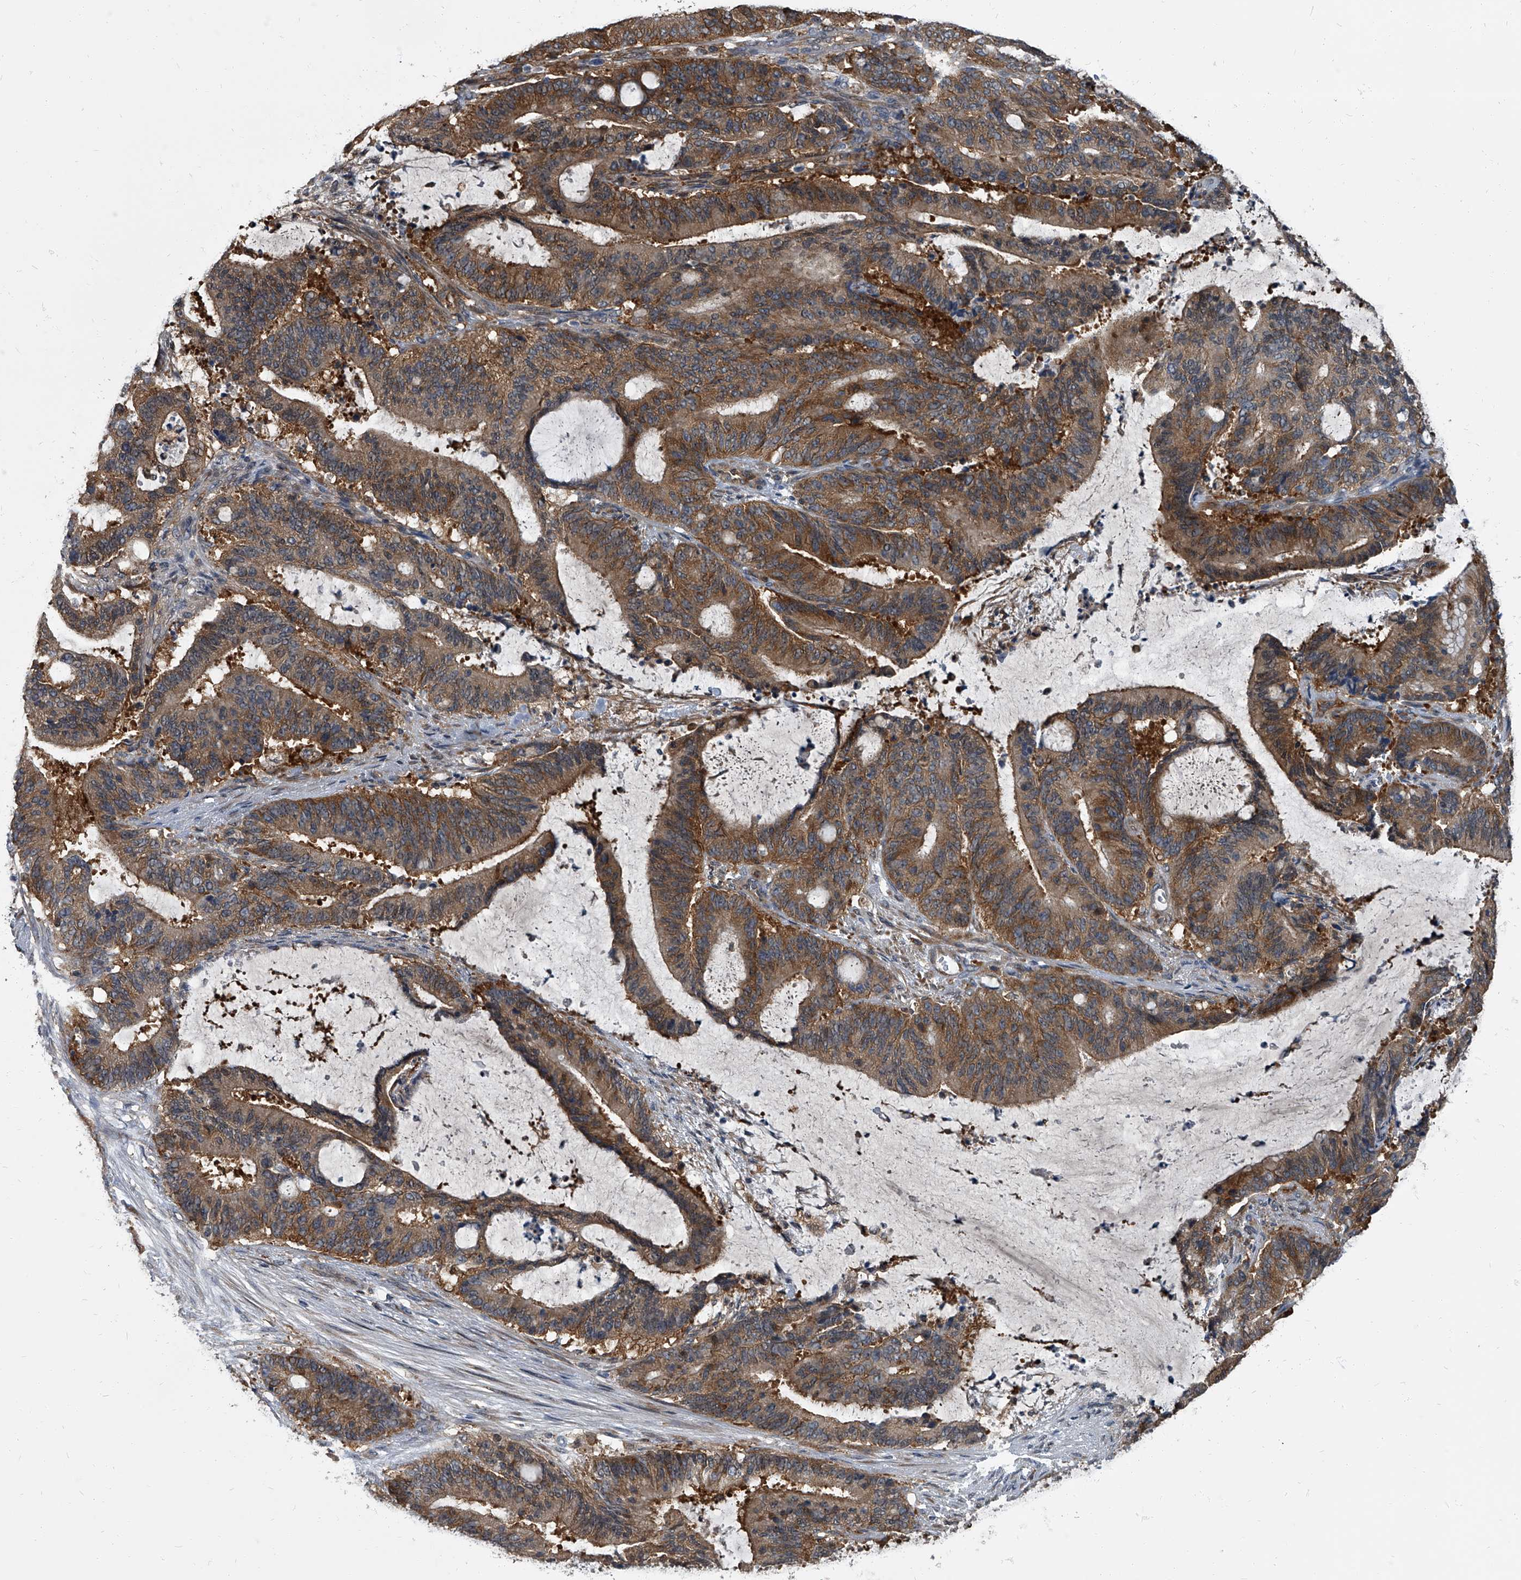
{"staining": {"intensity": "moderate", "quantity": ">75%", "location": "cytoplasmic/membranous"}, "tissue": "liver cancer", "cell_type": "Tumor cells", "image_type": "cancer", "snomed": [{"axis": "morphology", "description": "Normal tissue, NOS"}, {"axis": "morphology", "description": "Cholangiocarcinoma"}, {"axis": "topography", "description": "Liver"}, {"axis": "topography", "description": "Peripheral nerve tissue"}], "caption": "IHC (DAB) staining of human liver cholangiocarcinoma displays moderate cytoplasmic/membranous protein staining in about >75% of tumor cells.", "gene": "CDV3", "patient": {"sex": "female", "age": 73}}